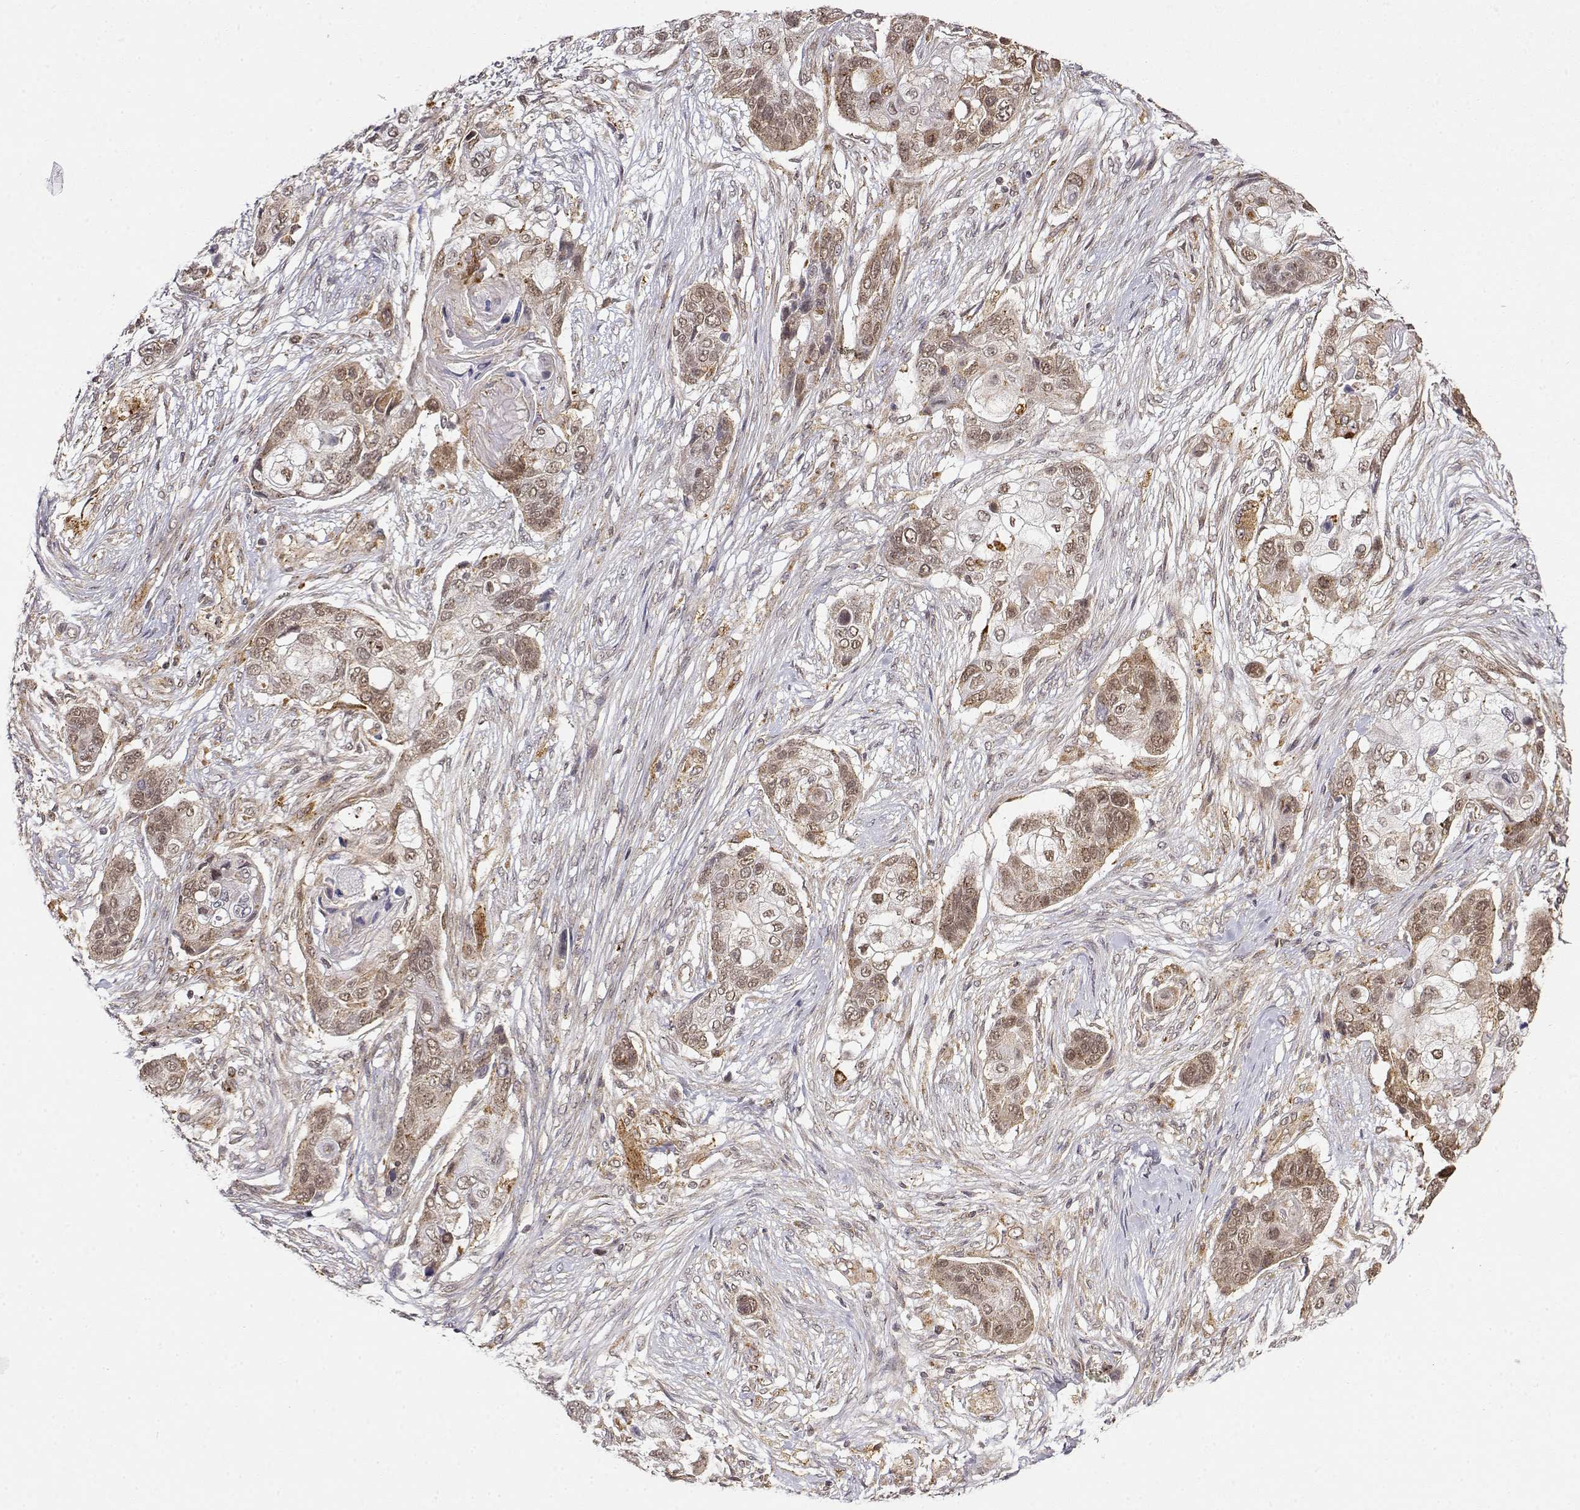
{"staining": {"intensity": "moderate", "quantity": "25%-75%", "location": "cytoplasmic/membranous"}, "tissue": "lung cancer", "cell_type": "Tumor cells", "image_type": "cancer", "snomed": [{"axis": "morphology", "description": "Squamous cell carcinoma, NOS"}, {"axis": "topography", "description": "Lung"}], "caption": "Lung squamous cell carcinoma stained for a protein (brown) demonstrates moderate cytoplasmic/membranous positive staining in about 25%-75% of tumor cells.", "gene": "RNF13", "patient": {"sex": "male", "age": 69}}